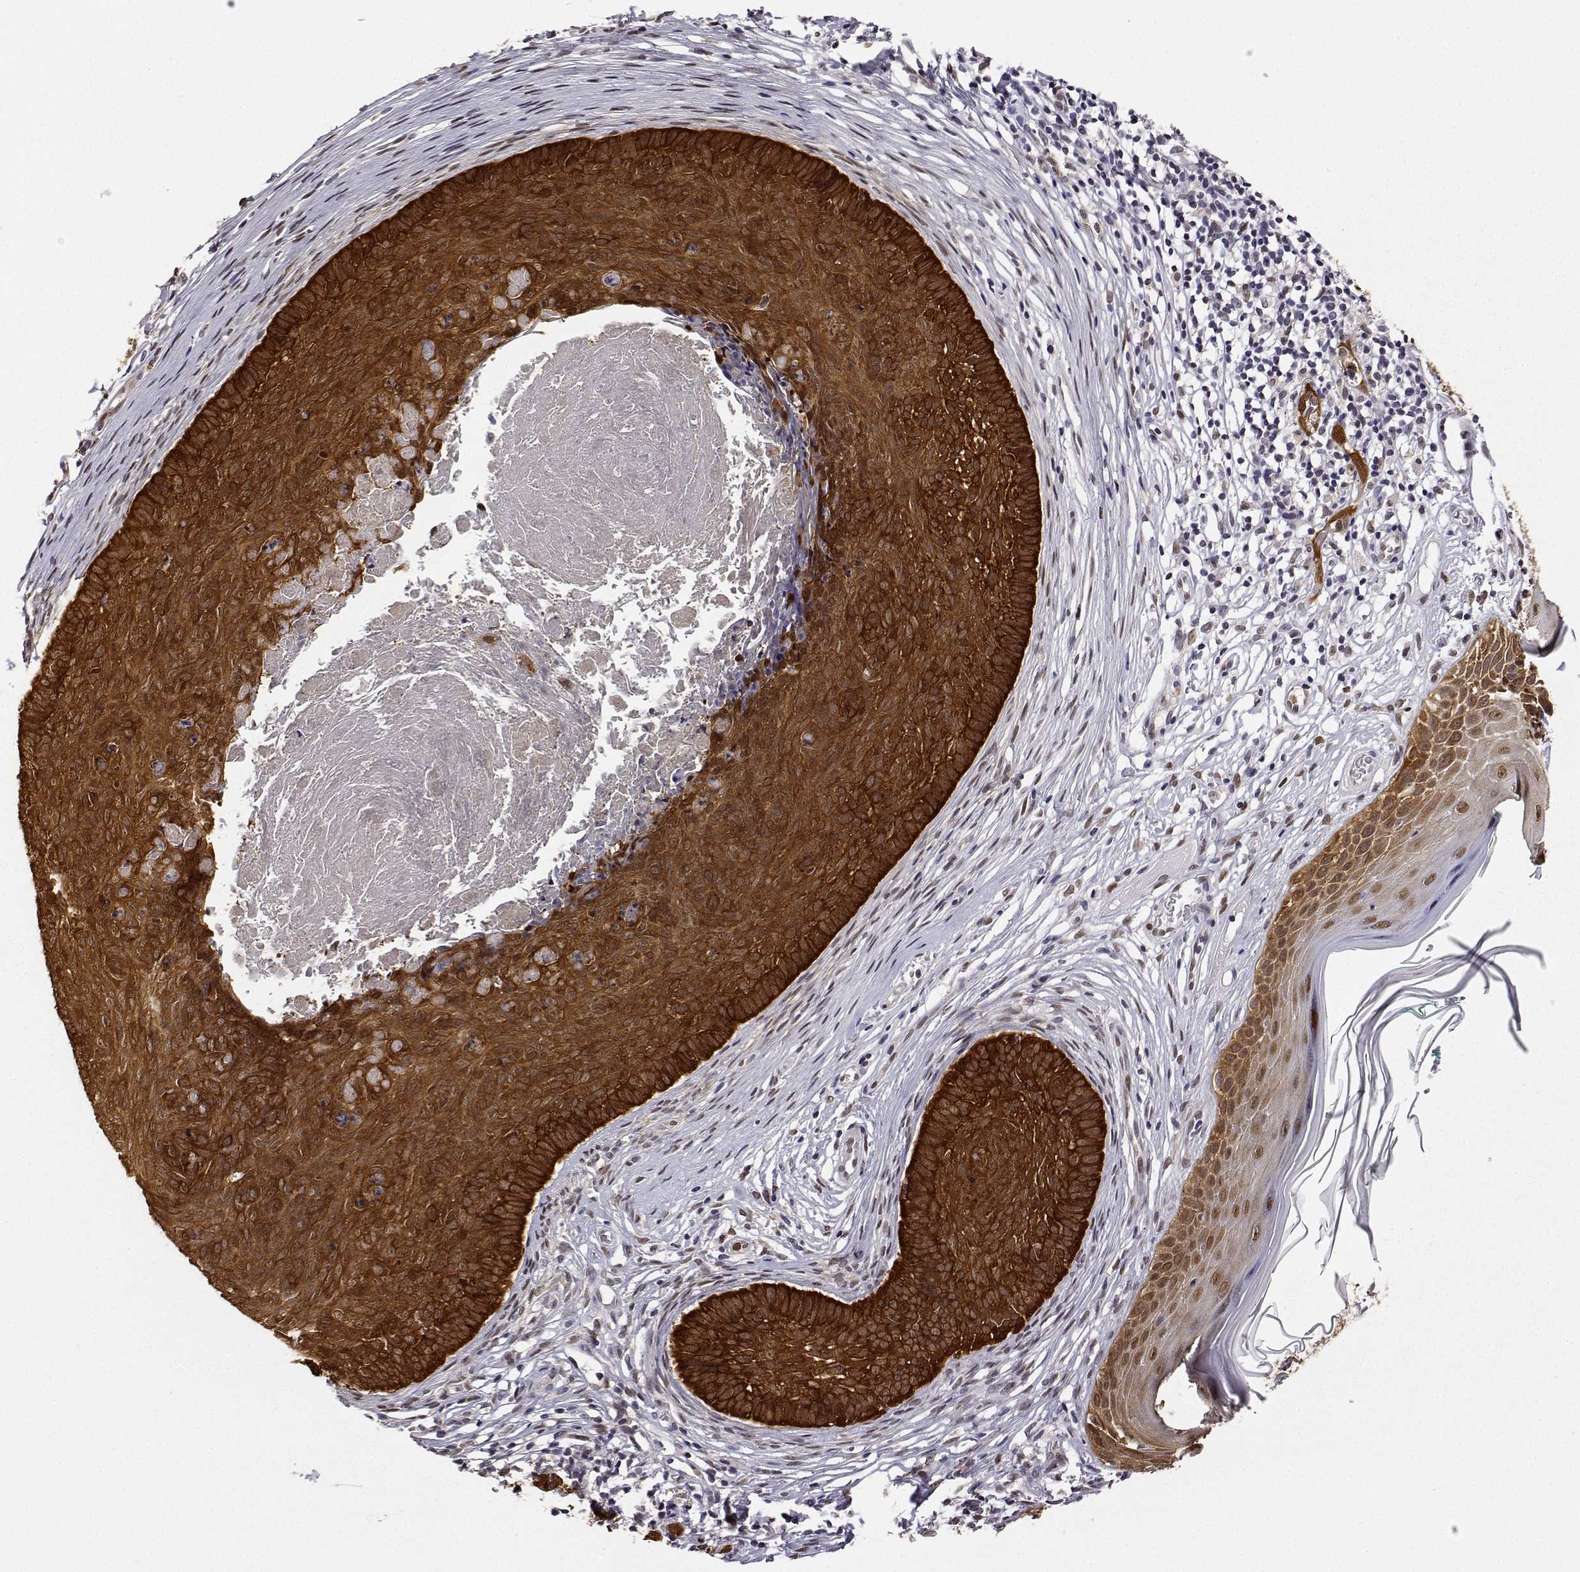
{"staining": {"intensity": "strong", "quantity": ">75%", "location": "cytoplasmic/membranous,nuclear"}, "tissue": "skin cancer", "cell_type": "Tumor cells", "image_type": "cancer", "snomed": [{"axis": "morphology", "description": "Basal cell carcinoma"}, {"axis": "topography", "description": "Skin"}], "caption": "IHC (DAB) staining of skin cancer demonstrates strong cytoplasmic/membranous and nuclear protein staining in approximately >75% of tumor cells.", "gene": "PHGDH", "patient": {"sex": "male", "age": 85}}